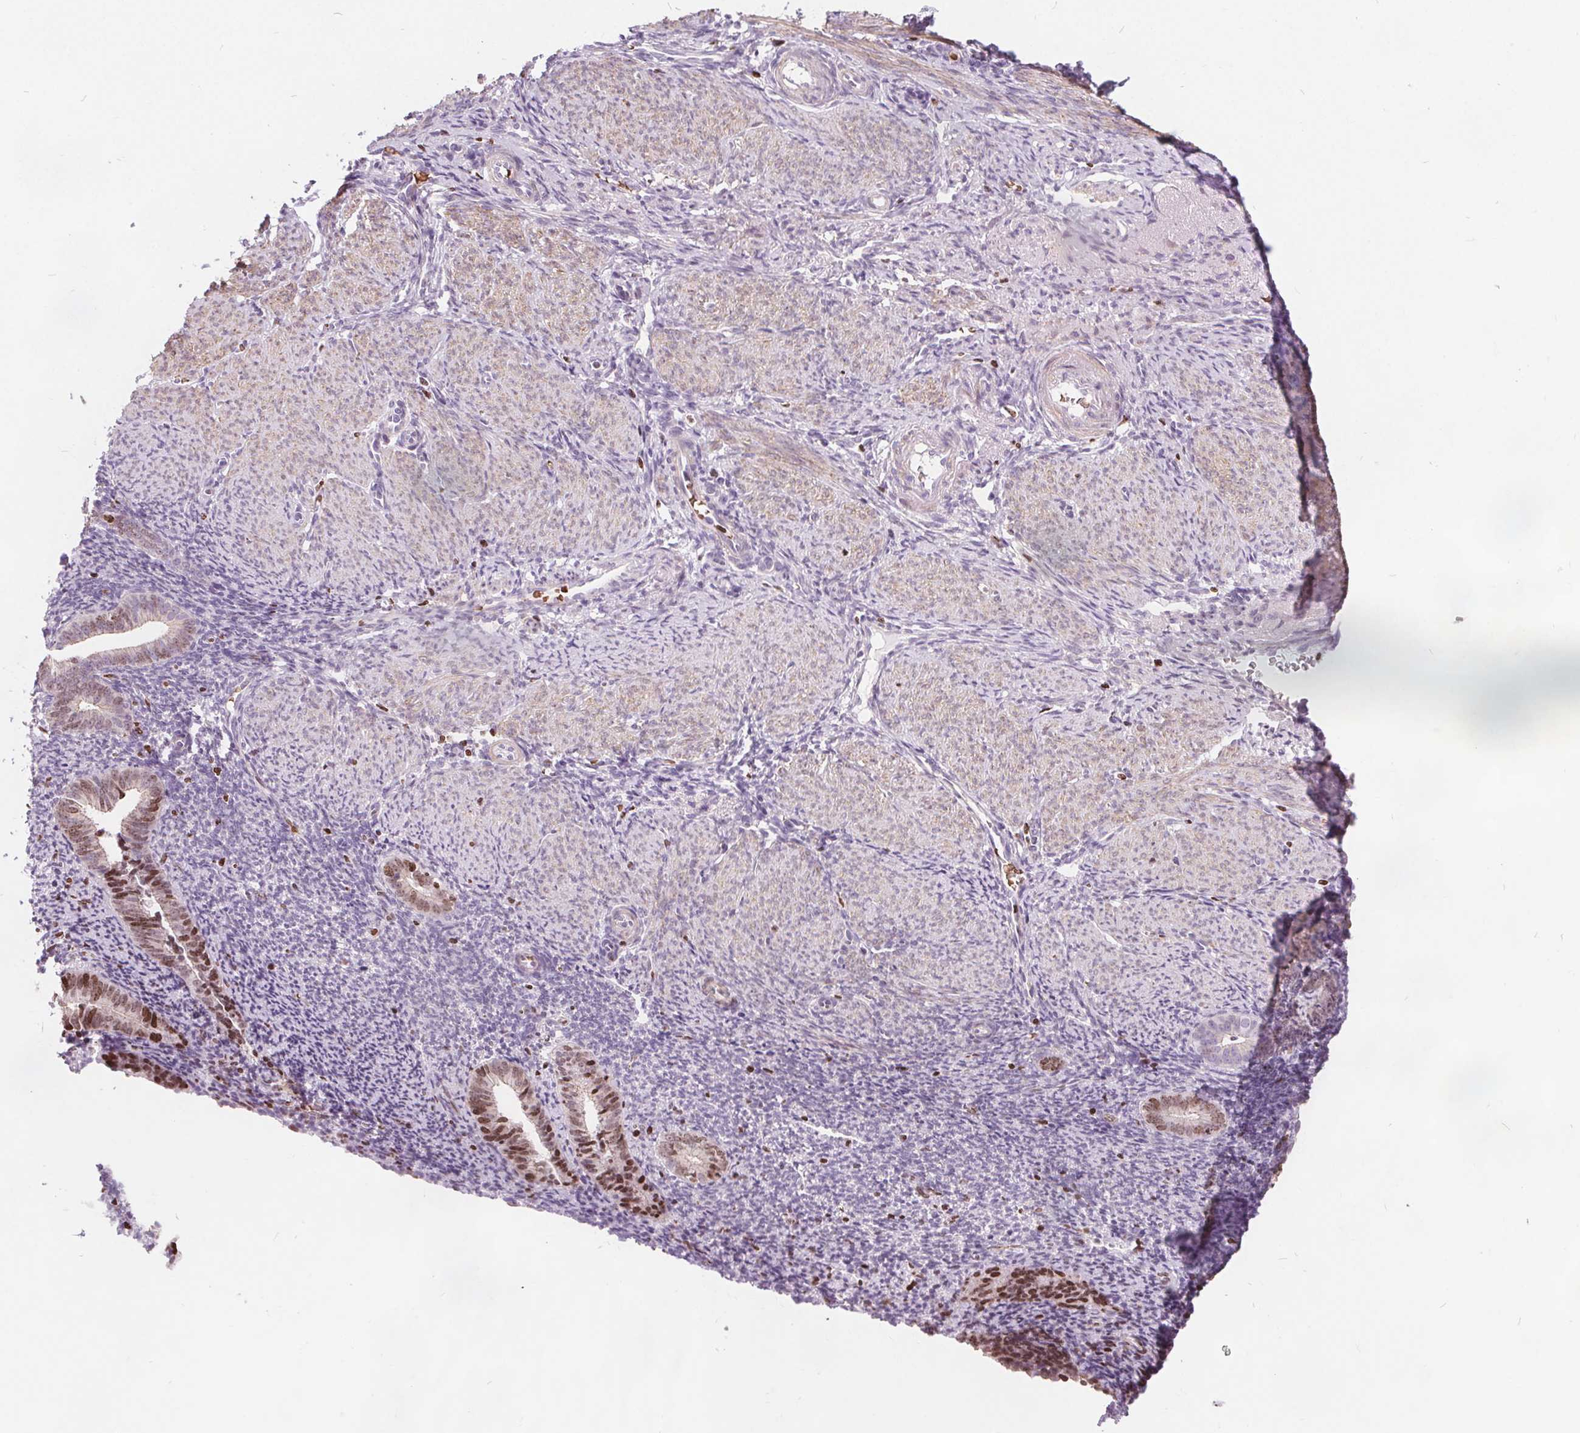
{"staining": {"intensity": "negative", "quantity": "none", "location": "none"}, "tissue": "endometrium", "cell_type": "Cells in endometrial stroma", "image_type": "normal", "snomed": [{"axis": "morphology", "description": "Normal tissue, NOS"}, {"axis": "topography", "description": "Endometrium"}], "caption": "Cells in endometrial stroma show no significant staining in normal endometrium.", "gene": "ISLR2", "patient": {"sex": "female", "age": 39}}